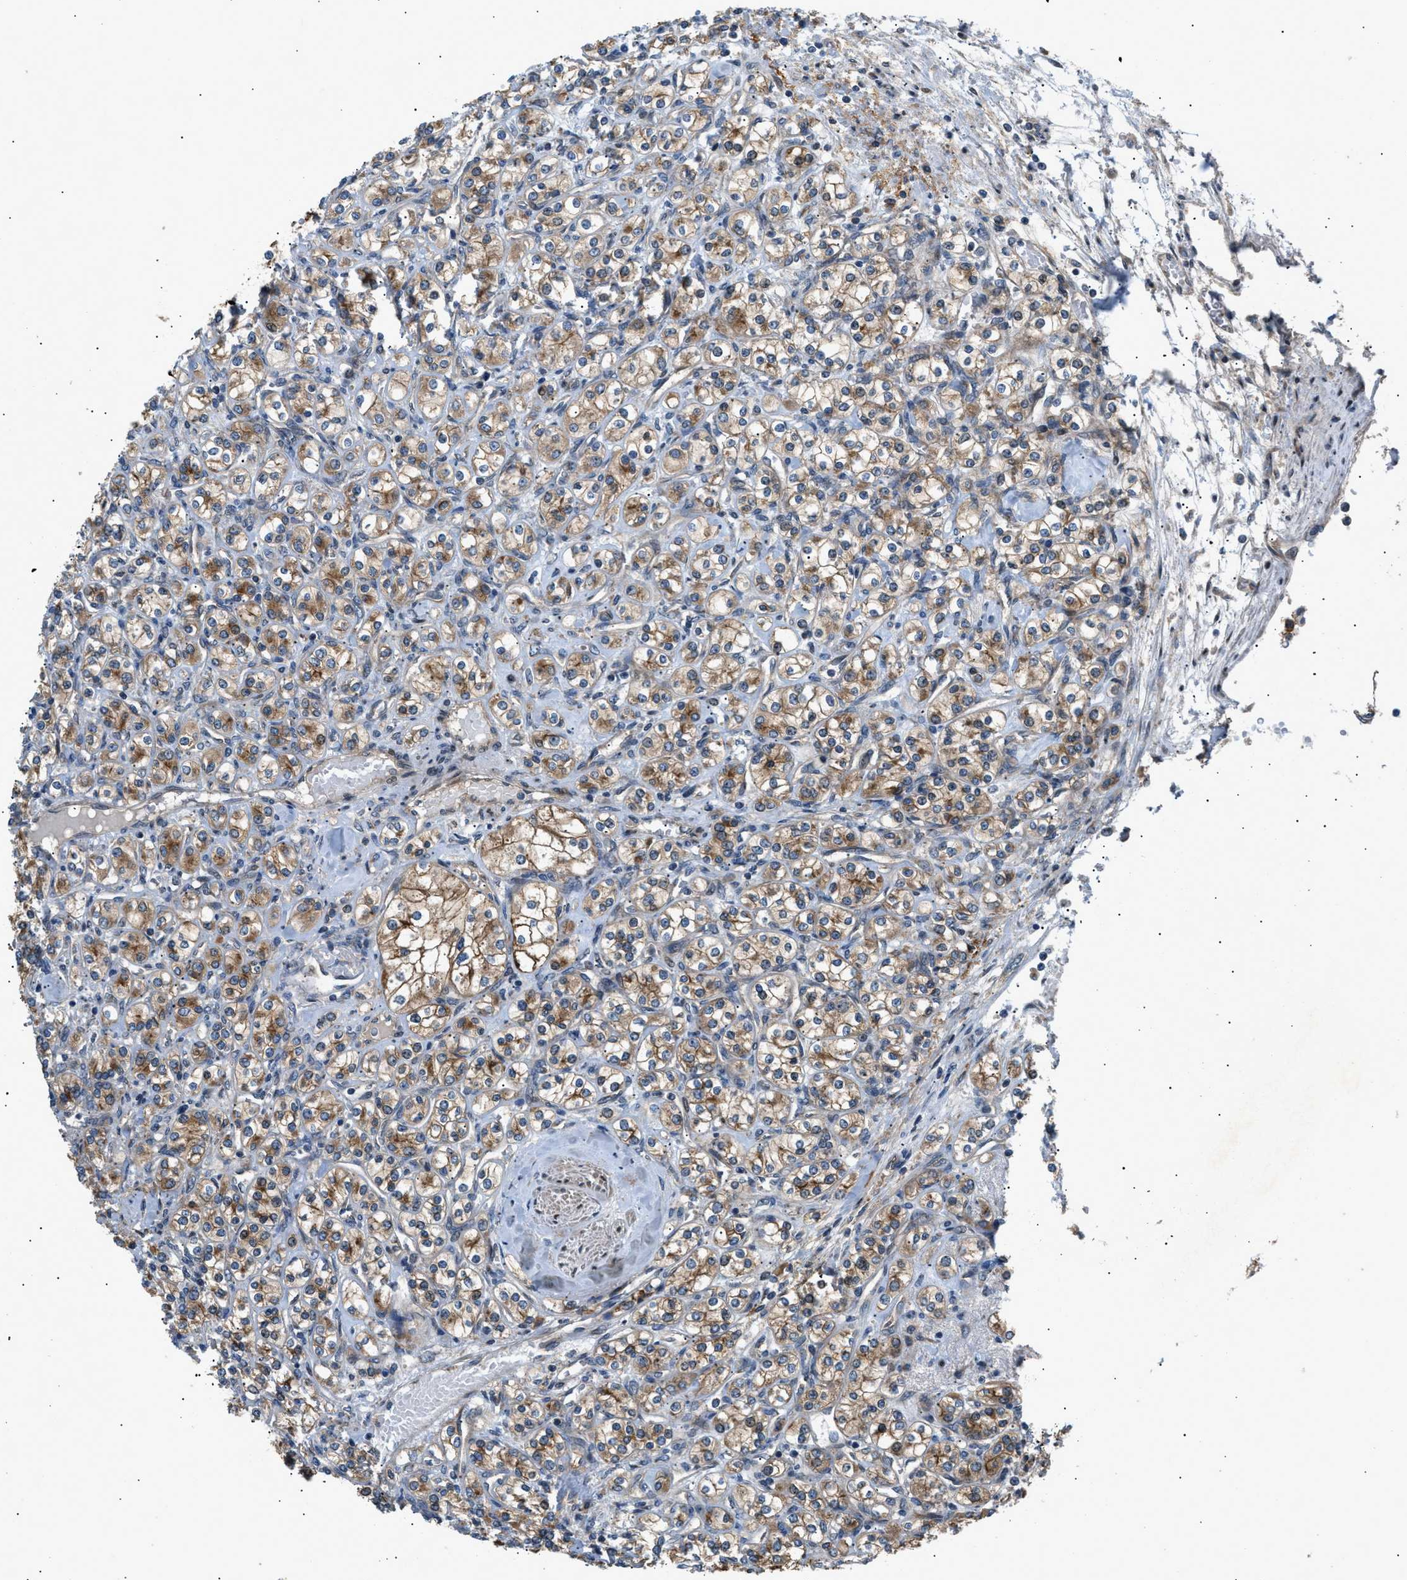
{"staining": {"intensity": "moderate", "quantity": ">75%", "location": "cytoplasmic/membranous"}, "tissue": "renal cancer", "cell_type": "Tumor cells", "image_type": "cancer", "snomed": [{"axis": "morphology", "description": "Adenocarcinoma, NOS"}, {"axis": "topography", "description": "Kidney"}], "caption": "This micrograph displays immunohistochemistry (IHC) staining of human renal adenocarcinoma, with medium moderate cytoplasmic/membranous expression in about >75% of tumor cells.", "gene": "LYSMD3", "patient": {"sex": "male", "age": 77}}